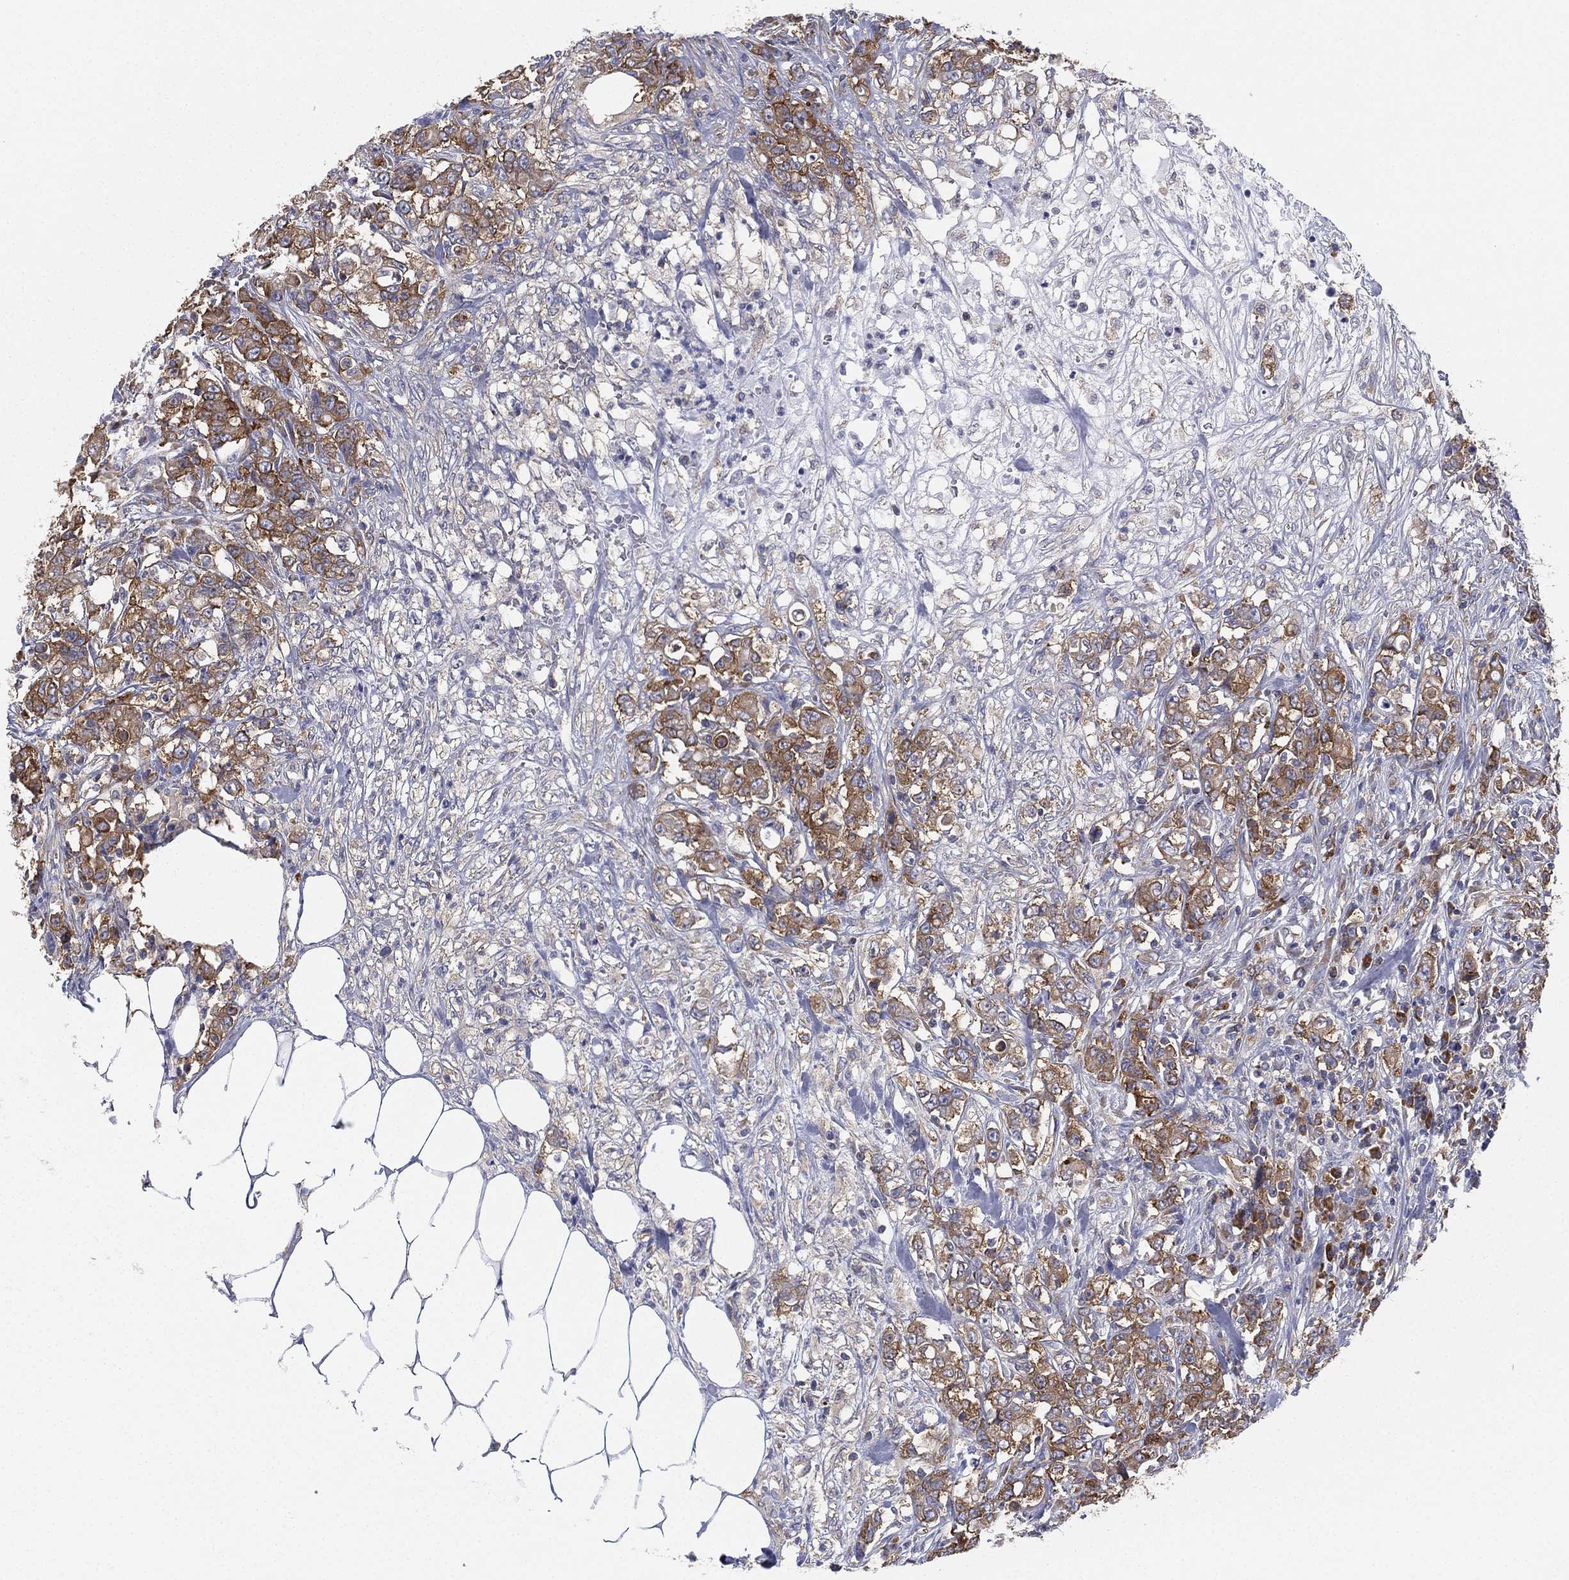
{"staining": {"intensity": "strong", "quantity": "25%-75%", "location": "cytoplasmic/membranous"}, "tissue": "colorectal cancer", "cell_type": "Tumor cells", "image_type": "cancer", "snomed": [{"axis": "morphology", "description": "Adenocarcinoma, NOS"}, {"axis": "topography", "description": "Colon"}], "caption": "A micrograph showing strong cytoplasmic/membranous staining in about 25%-75% of tumor cells in adenocarcinoma (colorectal), as visualized by brown immunohistochemical staining.", "gene": "FARSA", "patient": {"sex": "female", "age": 48}}